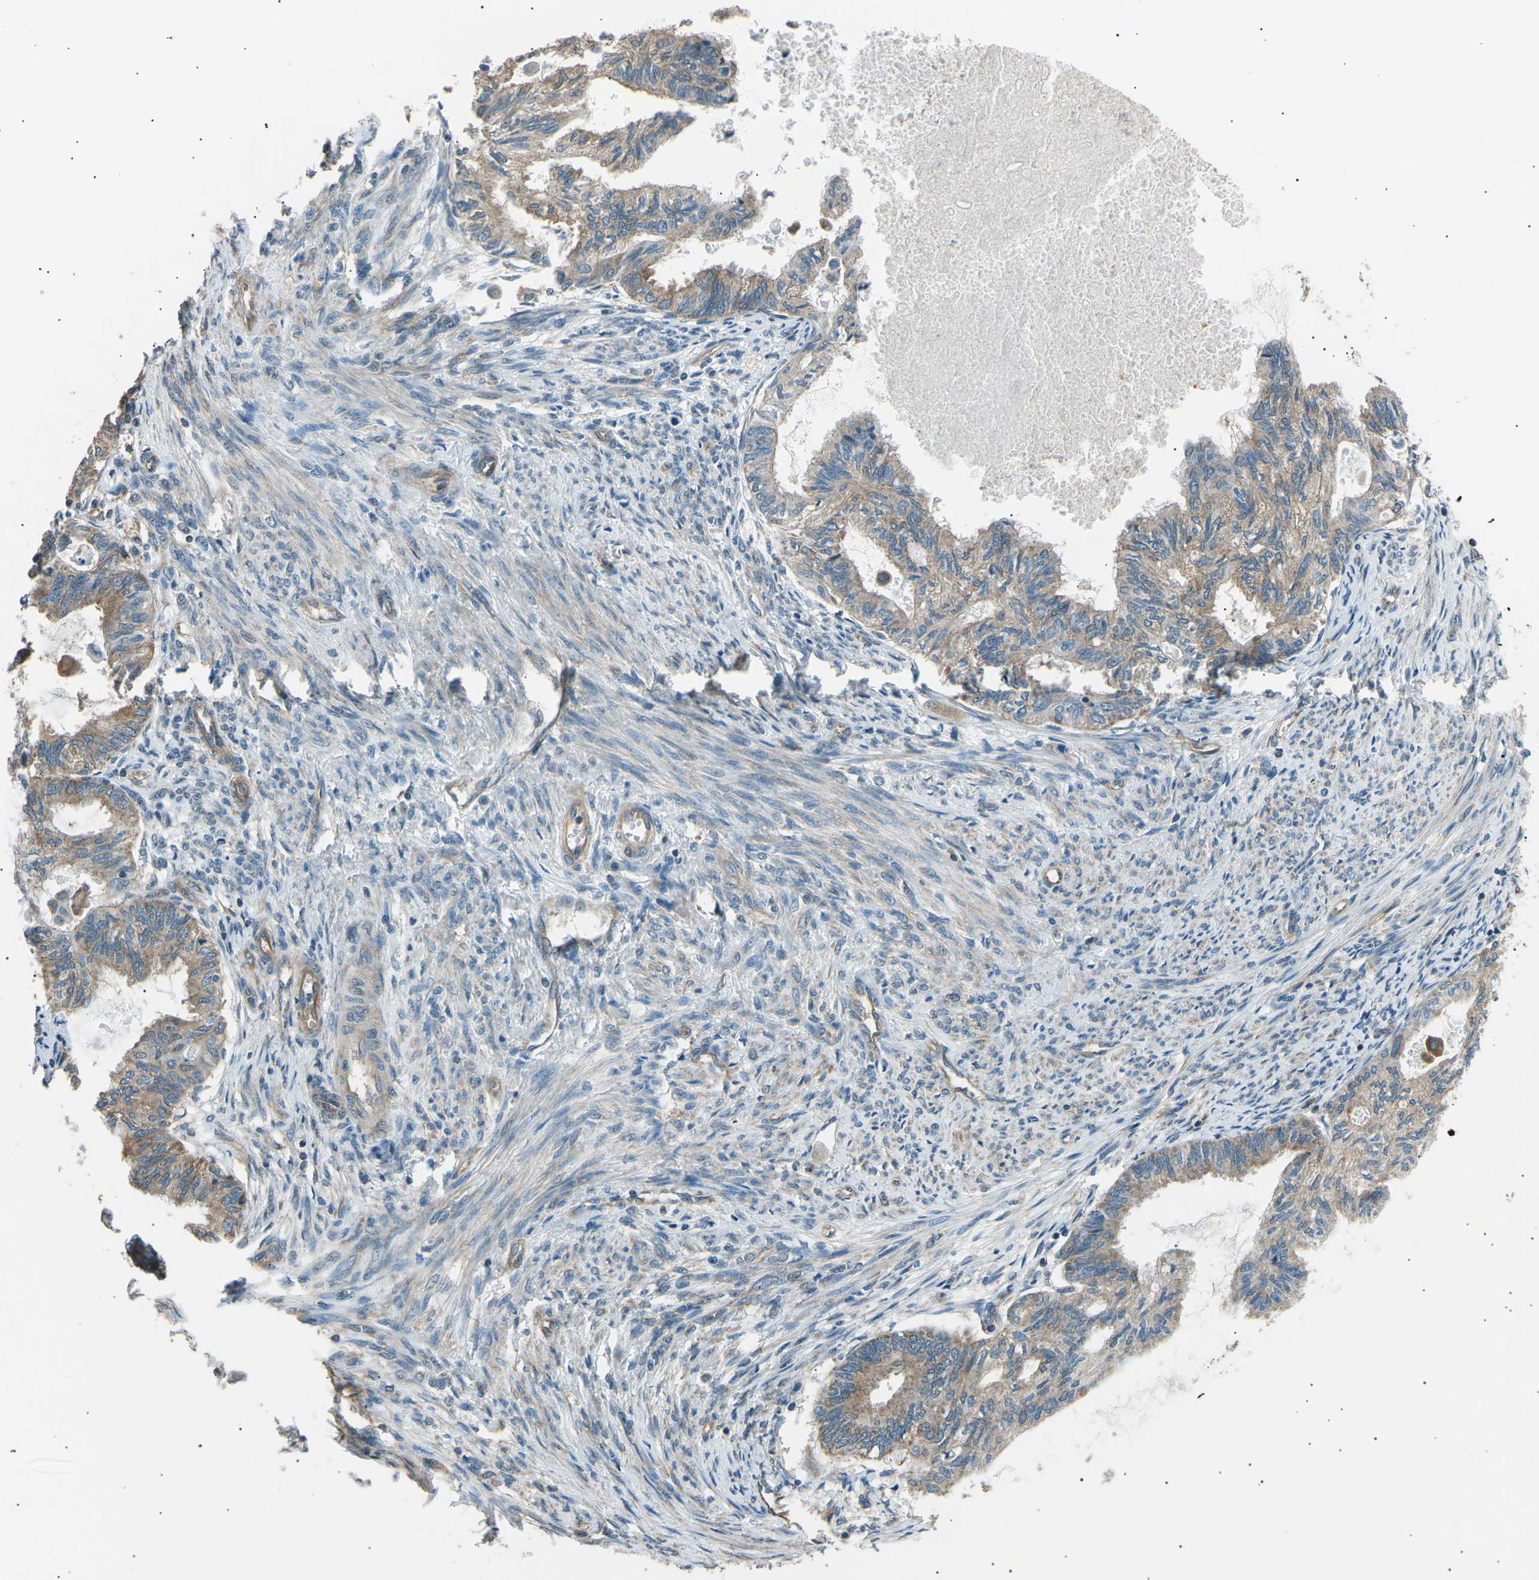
{"staining": {"intensity": "weak", "quantity": ">75%", "location": "cytoplasmic/membranous"}, "tissue": "cervical cancer", "cell_type": "Tumor cells", "image_type": "cancer", "snomed": [{"axis": "morphology", "description": "Normal tissue, NOS"}, {"axis": "morphology", "description": "Adenocarcinoma, NOS"}, {"axis": "topography", "description": "Cervix"}, {"axis": "topography", "description": "Endometrium"}], "caption": "Immunohistochemical staining of human cervical cancer (adenocarcinoma) exhibits weak cytoplasmic/membranous protein staining in about >75% of tumor cells.", "gene": "SLK", "patient": {"sex": "female", "age": 86}}